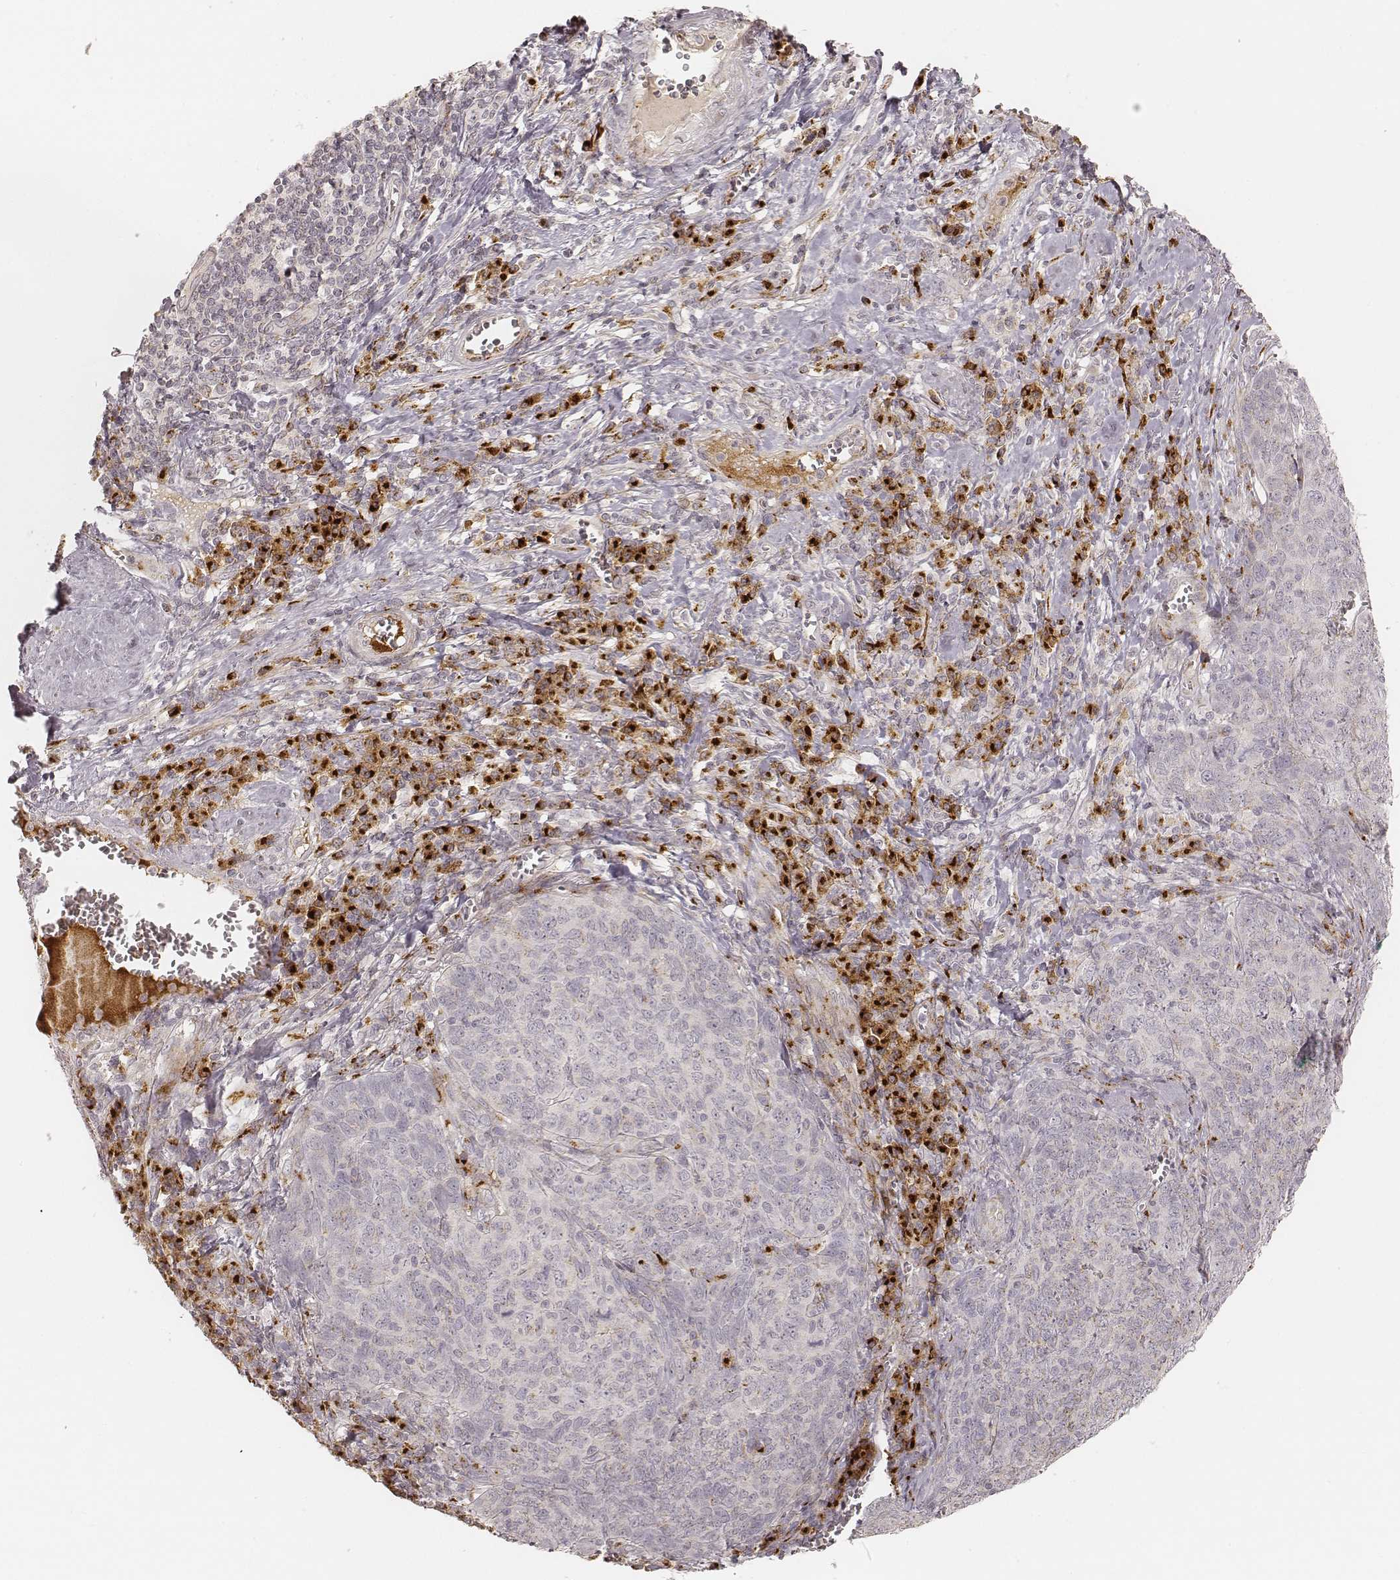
{"staining": {"intensity": "moderate", "quantity": "<25%", "location": "cytoplasmic/membranous"}, "tissue": "skin cancer", "cell_type": "Tumor cells", "image_type": "cancer", "snomed": [{"axis": "morphology", "description": "Squamous cell carcinoma, NOS"}, {"axis": "topography", "description": "Skin"}, {"axis": "topography", "description": "Anal"}], "caption": "Tumor cells exhibit low levels of moderate cytoplasmic/membranous positivity in about <25% of cells in skin cancer (squamous cell carcinoma). (DAB (3,3'-diaminobenzidine) IHC, brown staining for protein, blue staining for nuclei).", "gene": "GORASP2", "patient": {"sex": "female", "age": 51}}